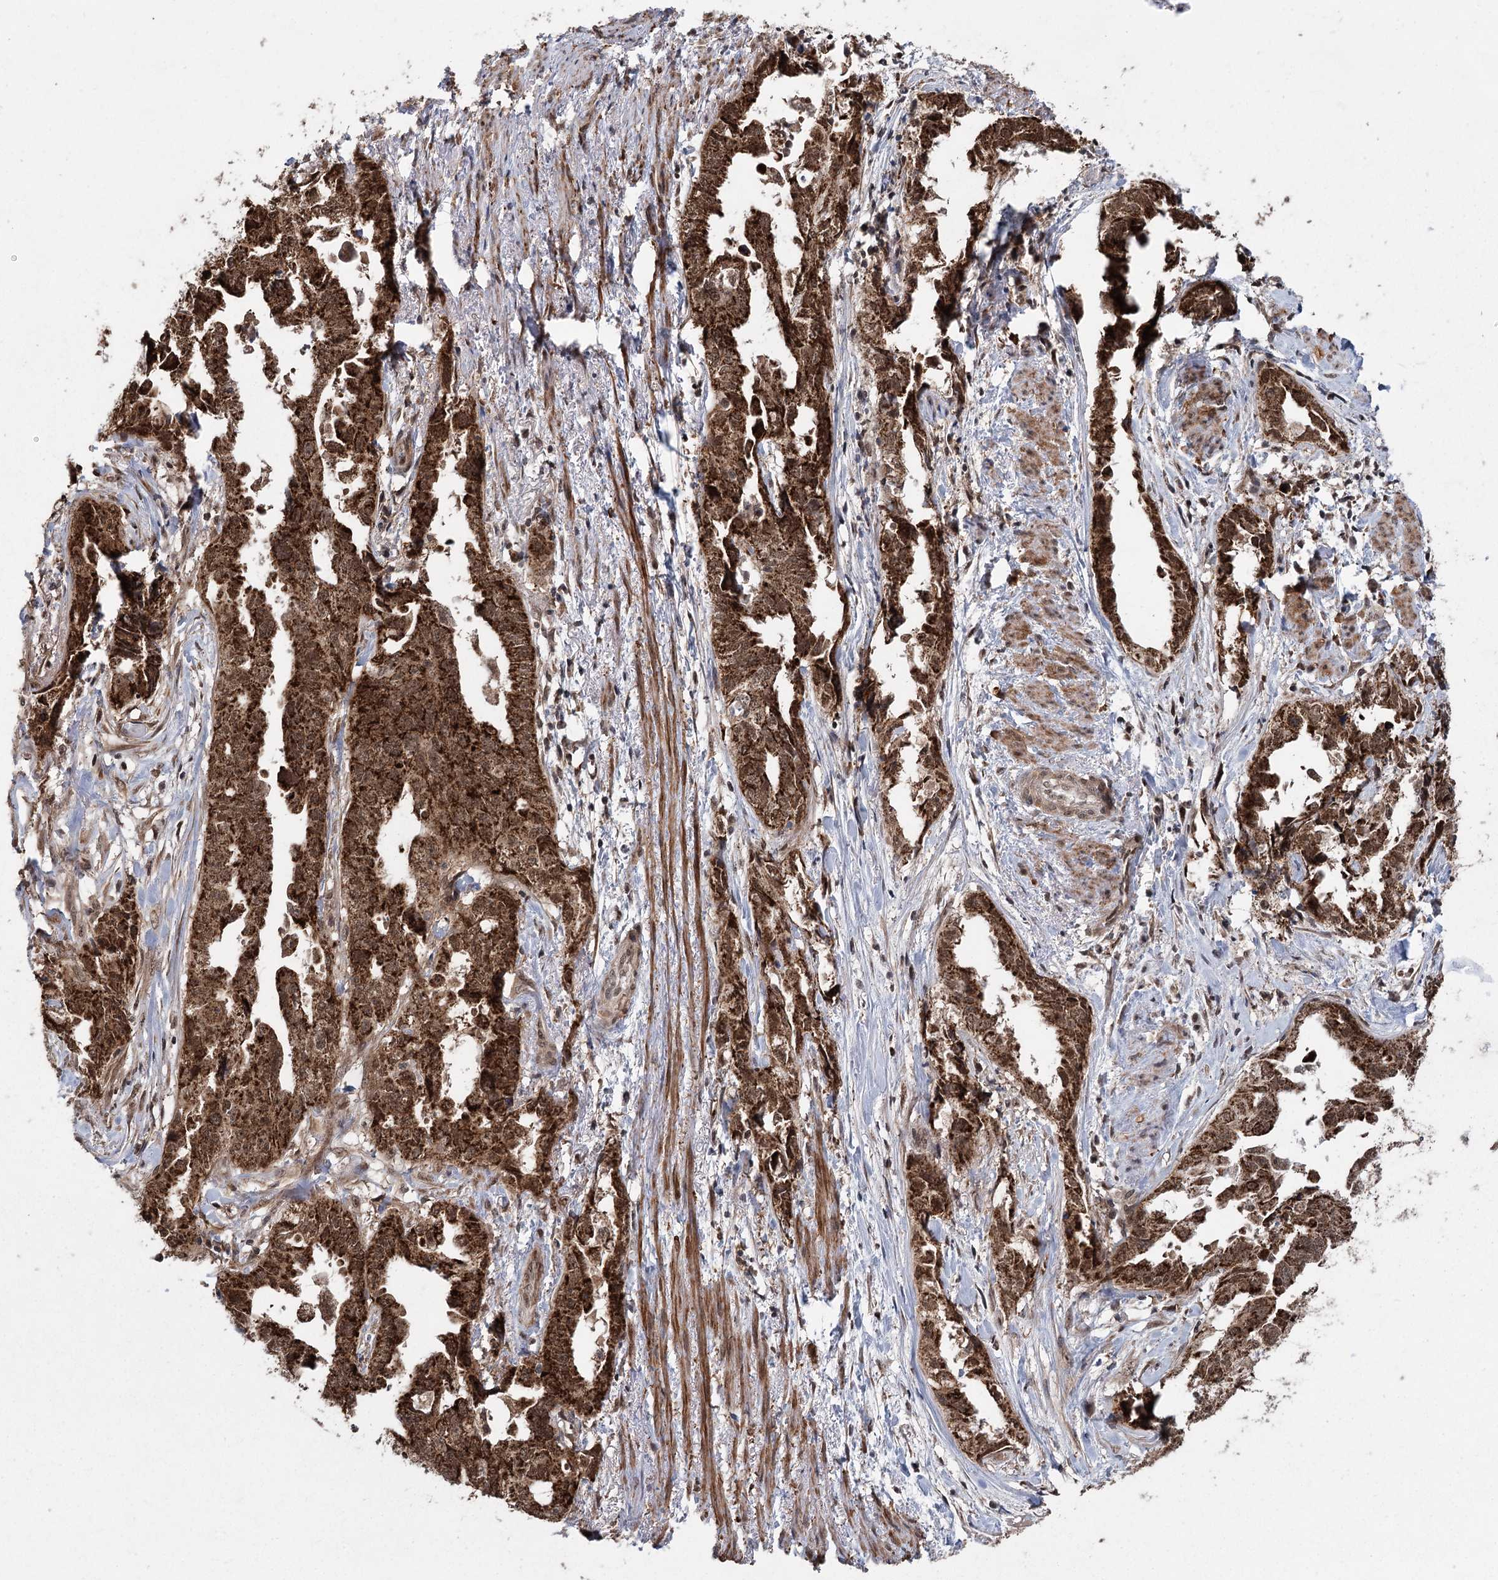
{"staining": {"intensity": "strong", "quantity": ">75%", "location": "cytoplasmic/membranous,nuclear"}, "tissue": "endometrial cancer", "cell_type": "Tumor cells", "image_type": "cancer", "snomed": [{"axis": "morphology", "description": "Adenocarcinoma, NOS"}, {"axis": "topography", "description": "Endometrium"}], "caption": "Protein expression by IHC reveals strong cytoplasmic/membranous and nuclear positivity in about >75% of tumor cells in endometrial cancer (adenocarcinoma).", "gene": "ZCCHC24", "patient": {"sex": "female", "age": 65}}